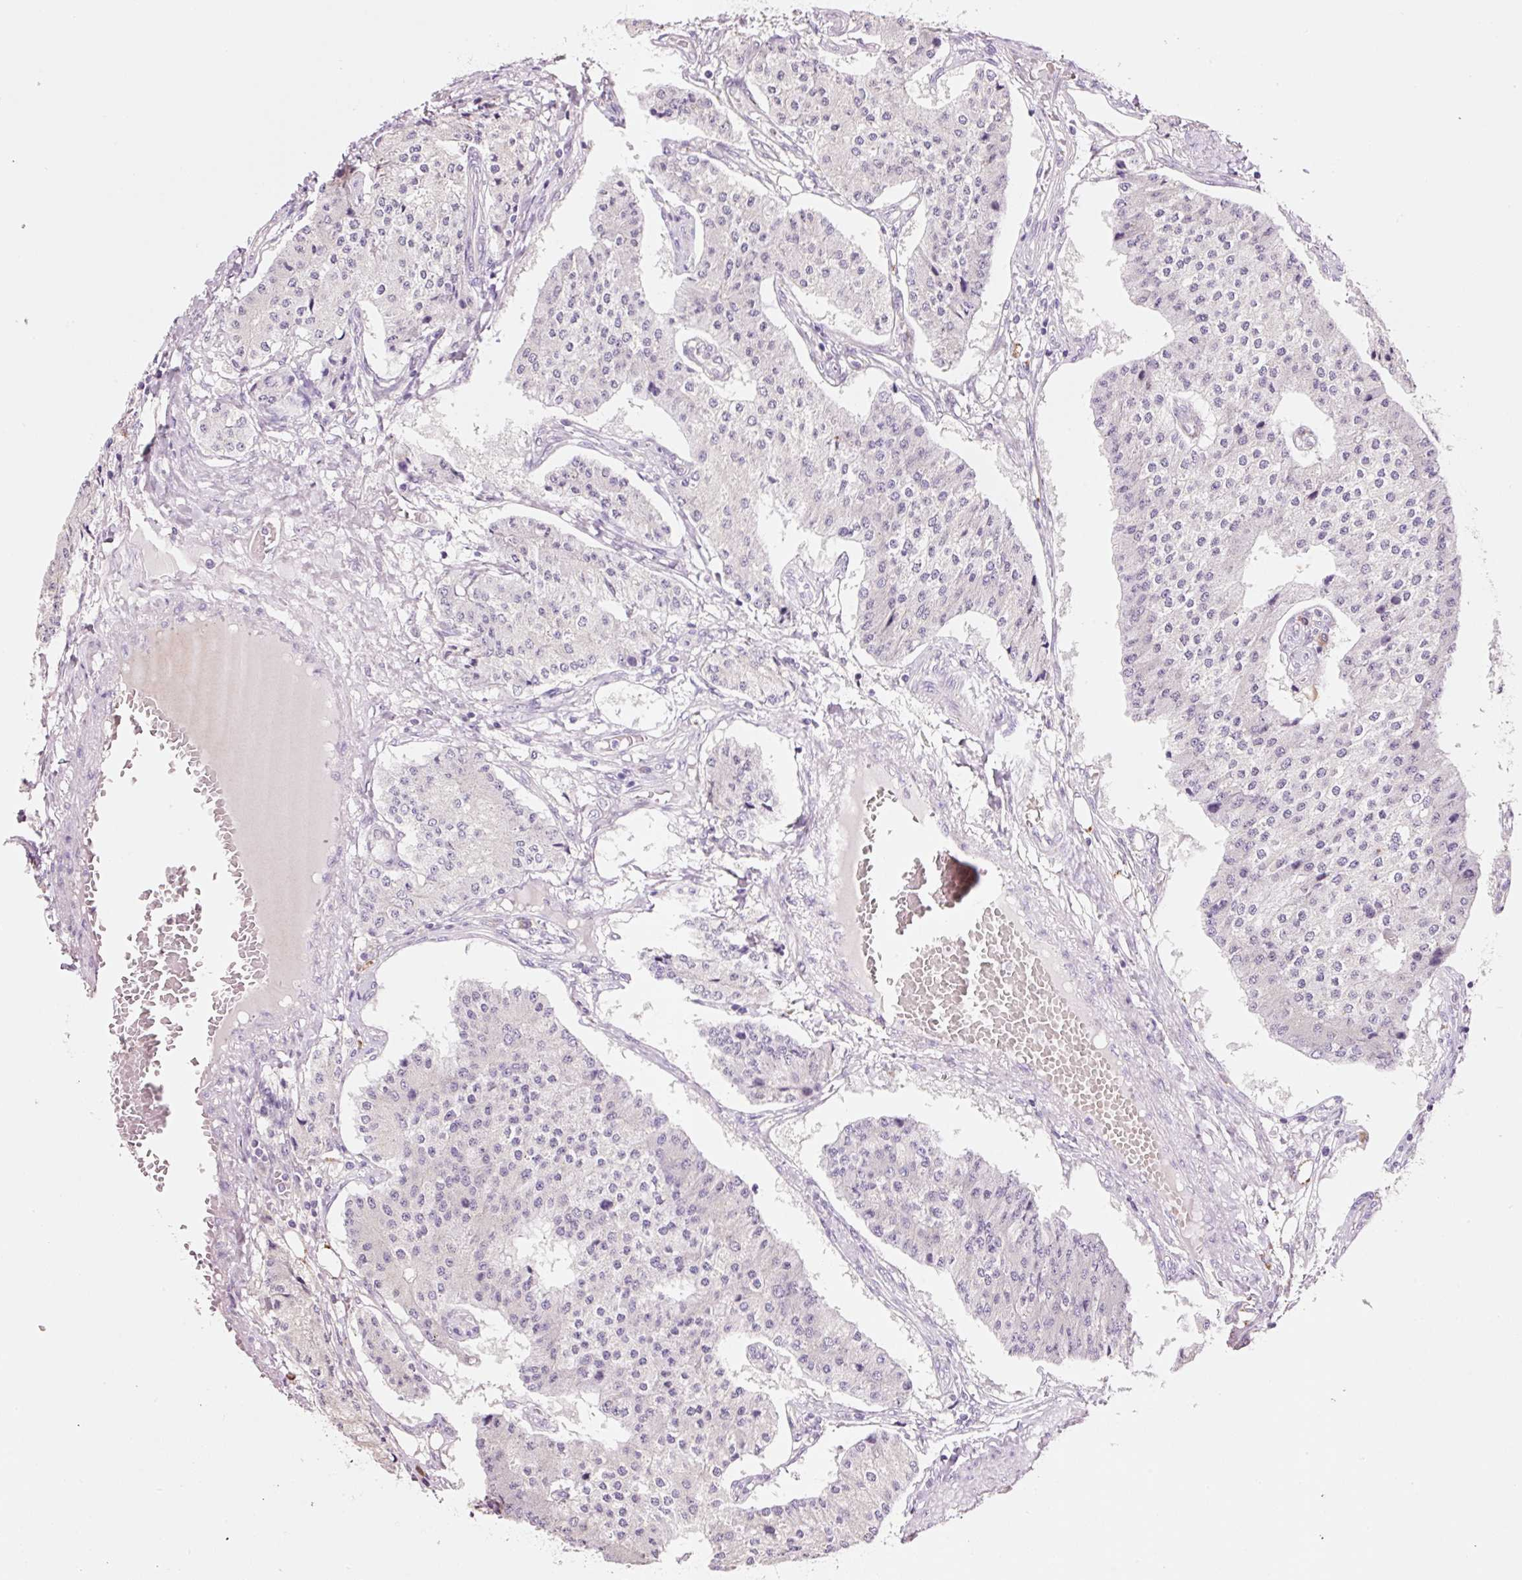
{"staining": {"intensity": "negative", "quantity": "none", "location": "none"}, "tissue": "carcinoid", "cell_type": "Tumor cells", "image_type": "cancer", "snomed": [{"axis": "morphology", "description": "Carcinoid, malignant, NOS"}, {"axis": "topography", "description": "Colon"}], "caption": "Protein analysis of carcinoid (malignant) displays no significant staining in tumor cells.", "gene": "TENT5C", "patient": {"sex": "female", "age": 52}}